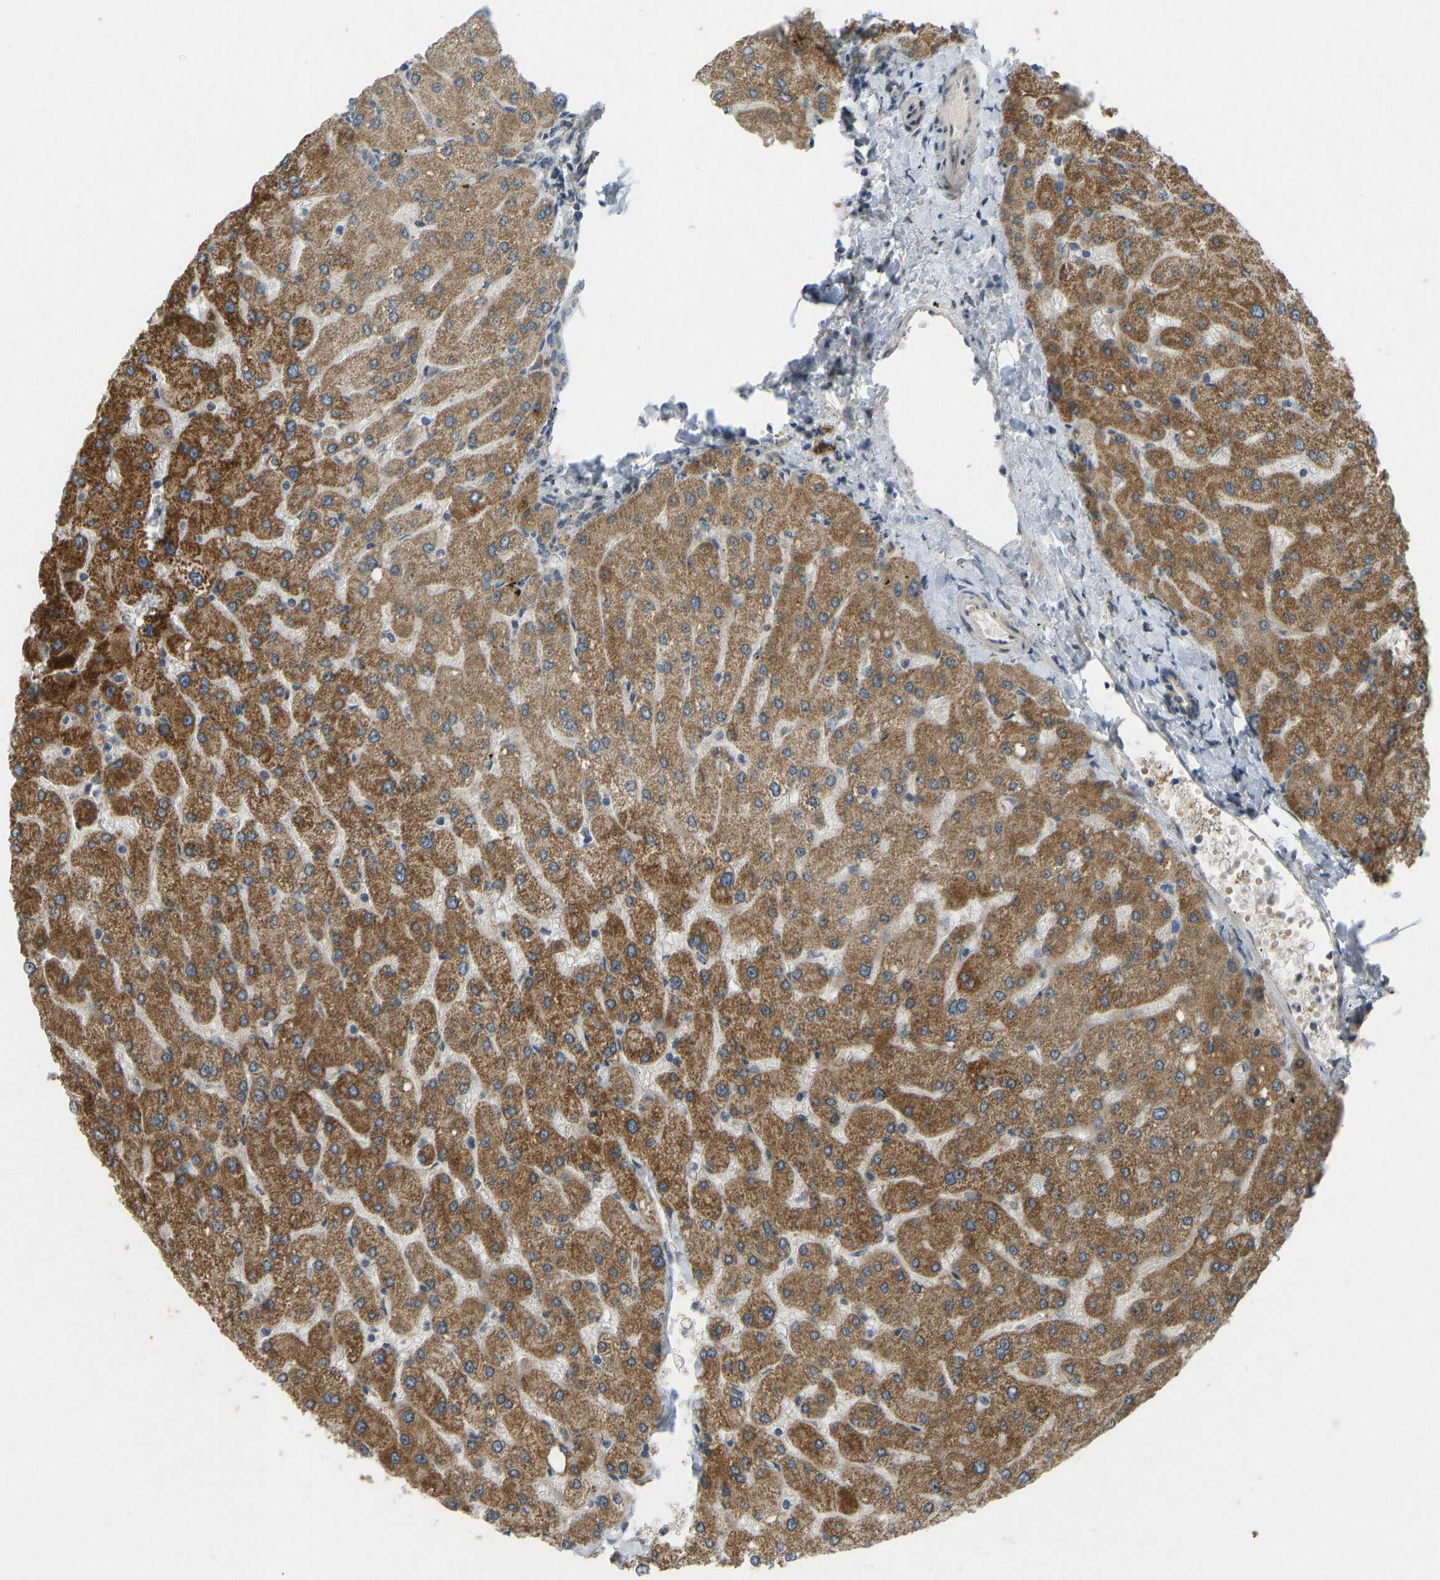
{"staining": {"intensity": "weak", "quantity": ">75%", "location": "cytoplasmic/membranous"}, "tissue": "liver", "cell_type": "Cholangiocytes", "image_type": "normal", "snomed": [{"axis": "morphology", "description": "Normal tissue, NOS"}, {"axis": "topography", "description": "Liver"}], "caption": "A high-resolution image shows immunohistochemistry staining of benign liver, which exhibits weak cytoplasmic/membranous staining in approximately >75% of cholangiocytes.", "gene": "ACADS", "patient": {"sex": "male", "age": 55}}